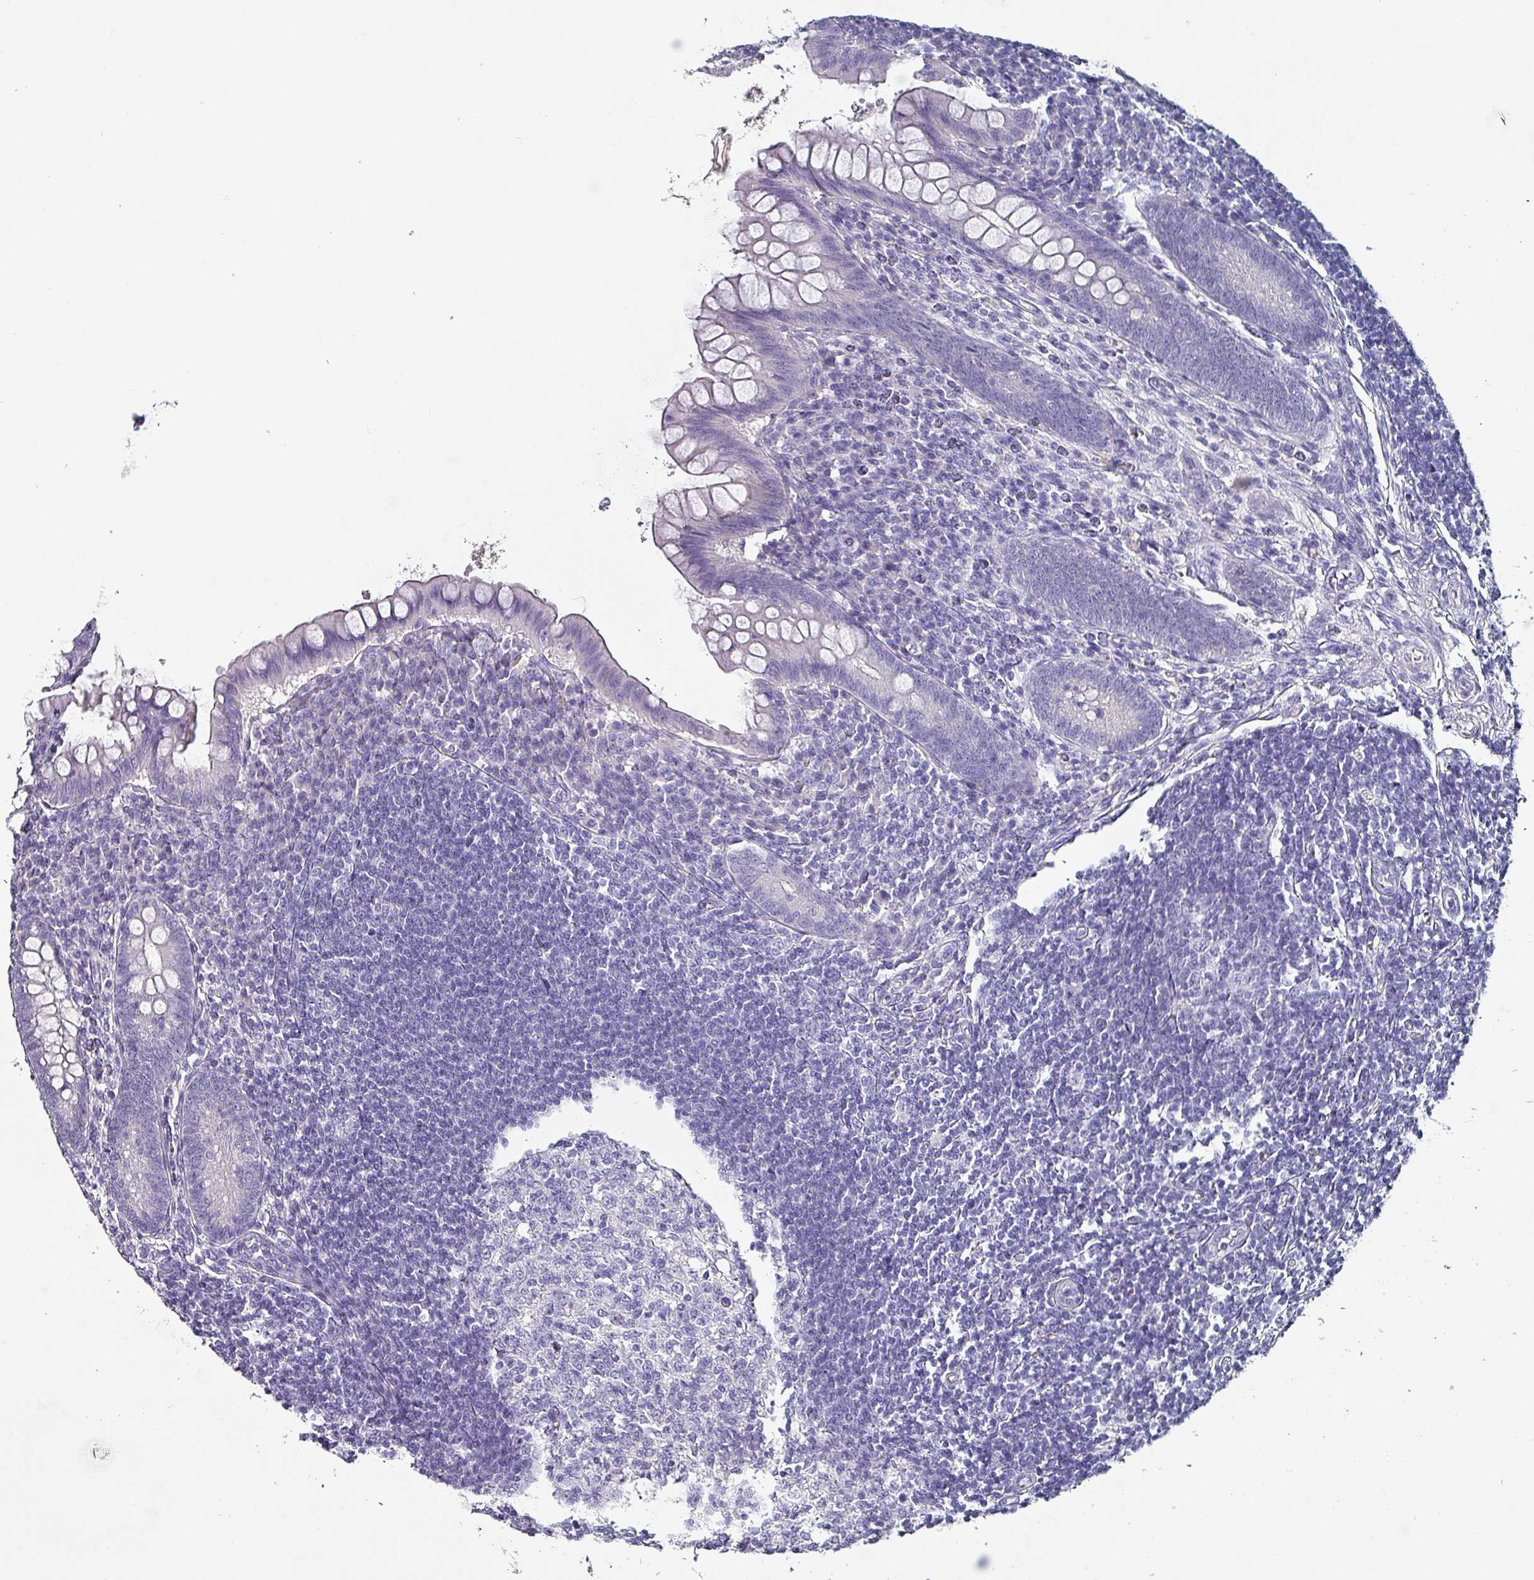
{"staining": {"intensity": "negative", "quantity": "none", "location": "none"}, "tissue": "appendix", "cell_type": "Glandular cells", "image_type": "normal", "snomed": [{"axis": "morphology", "description": "Normal tissue, NOS"}, {"axis": "topography", "description": "Appendix"}], "caption": "High magnification brightfield microscopy of unremarkable appendix stained with DAB (brown) and counterstained with hematoxylin (blue): glandular cells show no significant positivity. (DAB immunohistochemistry with hematoxylin counter stain).", "gene": "INS", "patient": {"sex": "female", "age": 33}}